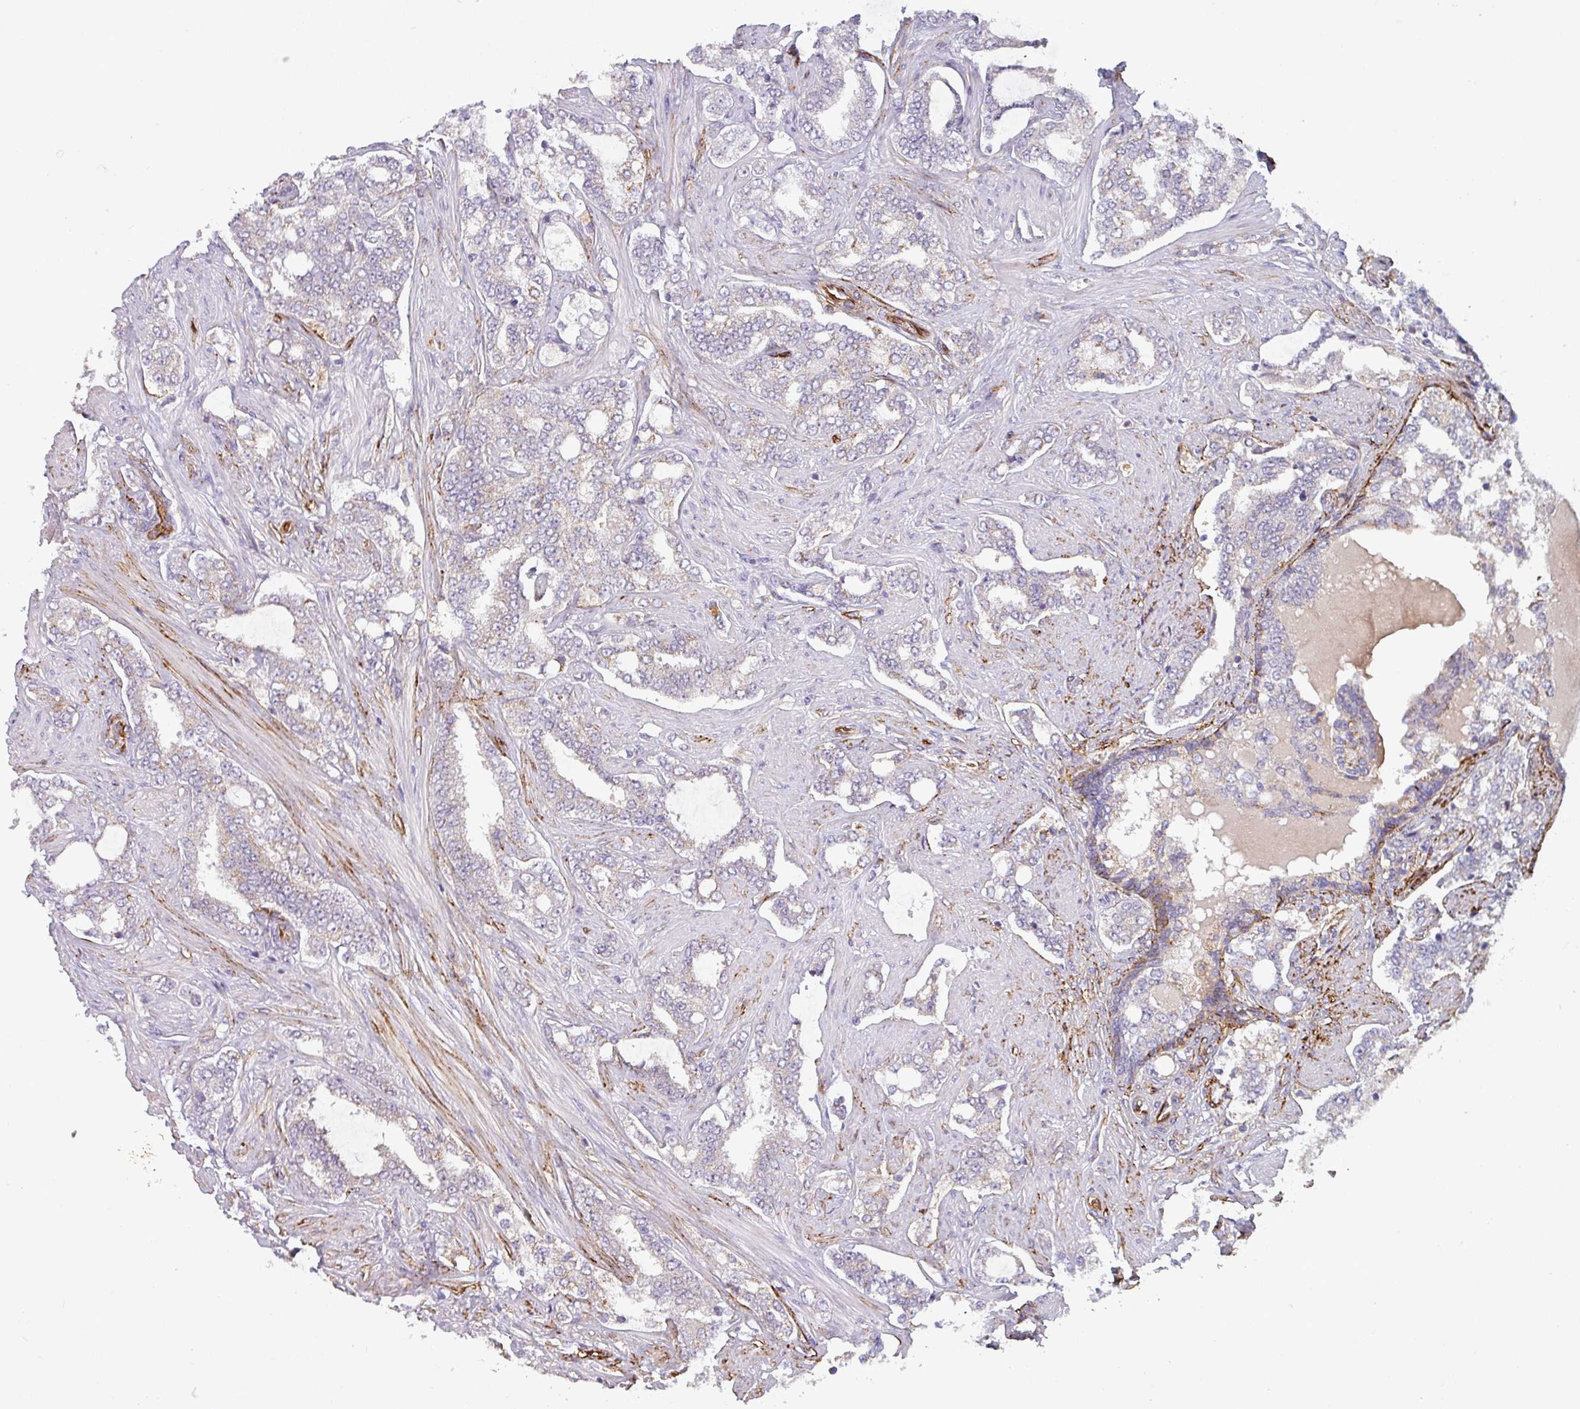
{"staining": {"intensity": "weak", "quantity": "25%-75%", "location": "cytoplasmic/membranous"}, "tissue": "prostate cancer", "cell_type": "Tumor cells", "image_type": "cancer", "snomed": [{"axis": "morphology", "description": "Adenocarcinoma, High grade"}, {"axis": "topography", "description": "Prostate"}], "caption": "This image reveals IHC staining of prostate adenocarcinoma (high-grade), with low weak cytoplasmic/membranous positivity in approximately 25%-75% of tumor cells.", "gene": "PRODH2", "patient": {"sex": "male", "age": 64}}